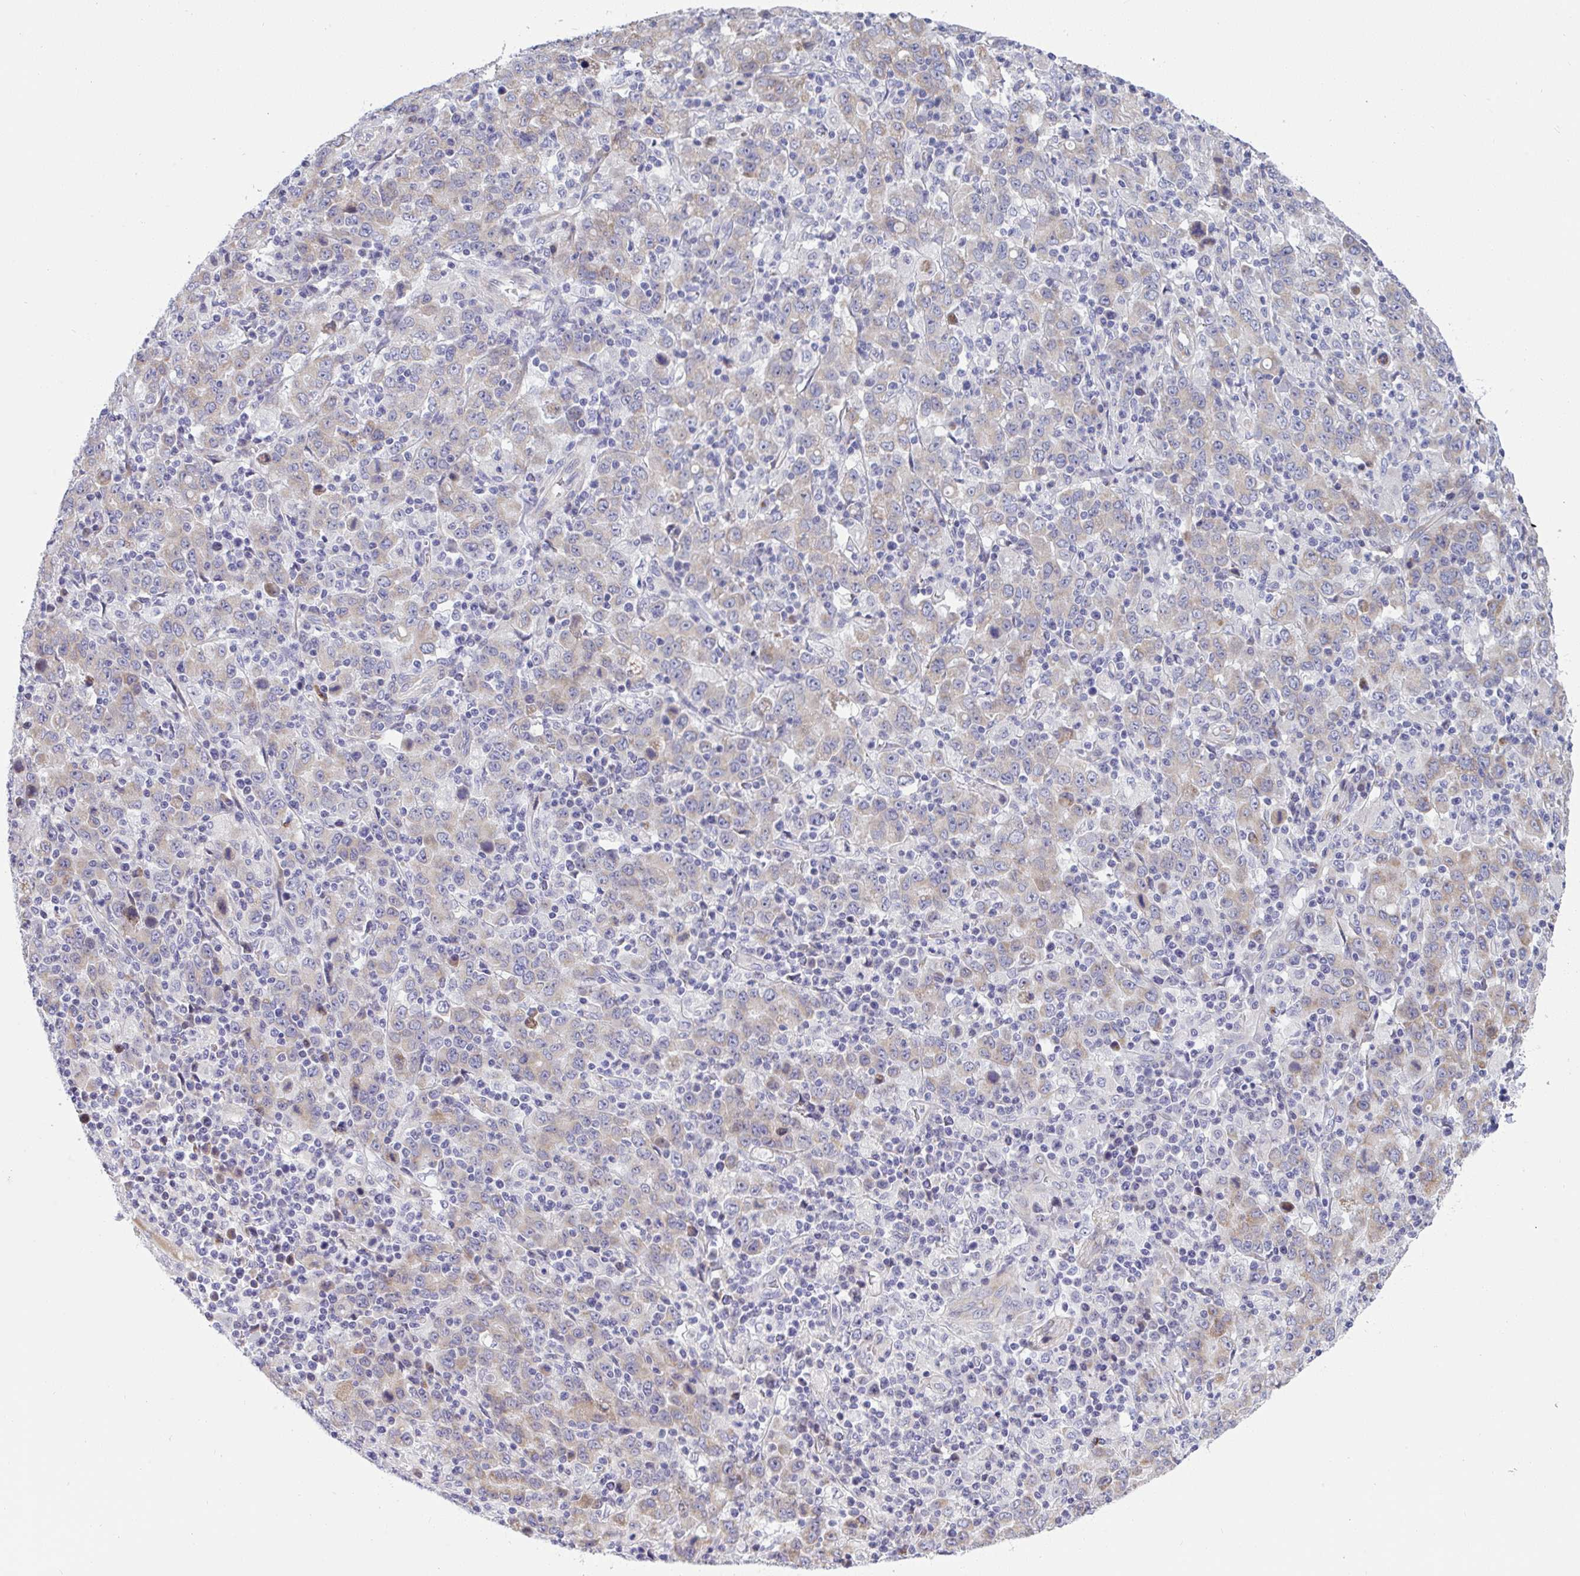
{"staining": {"intensity": "weak", "quantity": "25%-75%", "location": "cytoplasmic/membranous"}, "tissue": "stomach cancer", "cell_type": "Tumor cells", "image_type": "cancer", "snomed": [{"axis": "morphology", "description": "Adenocarcinoma, NOS"}, {"axis": "topography", "description": "Stomach, upper"}], "caption": "Tumor cells exhibit low levels of weak cytoplasmic/membranous expression in about 25%-75% of cells in stomach adenocarcinoma.", "gene": "NTN1", "patient": {"sex": "male", "age": 69}}